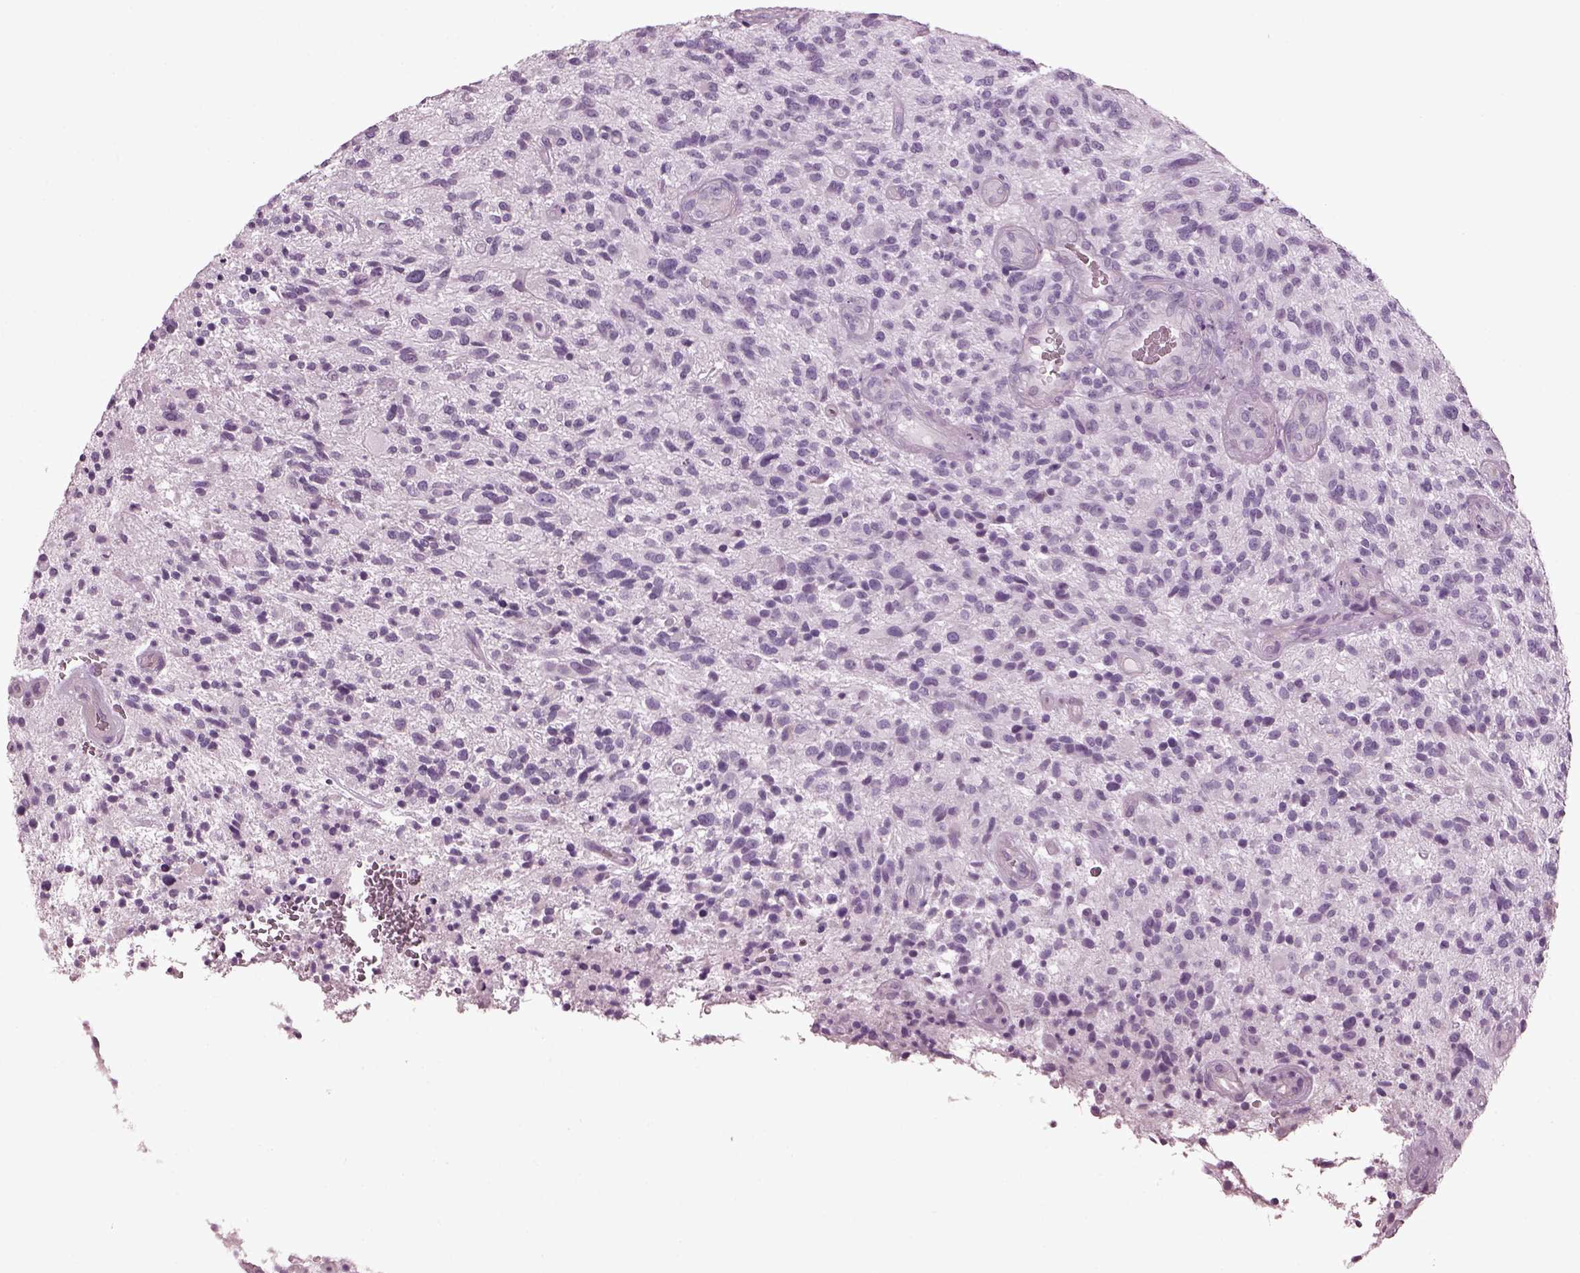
{"staining": {"intensity": "negative", "quantity": "none", "location": "none"}, "tissue": "glioma", "cell_type": "Tumor cells", "image_type": "cancer", "snomed": [{"axis": "morphology", "description": "Glioma, malignant, High grade"}, {"axis": "topography", "description": "Brain"}], "caption": "Immunohistochemical staining of human glioma demonstrates no significant staining in tumor cells.", "gene": "PDC", "patient": {"sex": "male", "age": 47}}